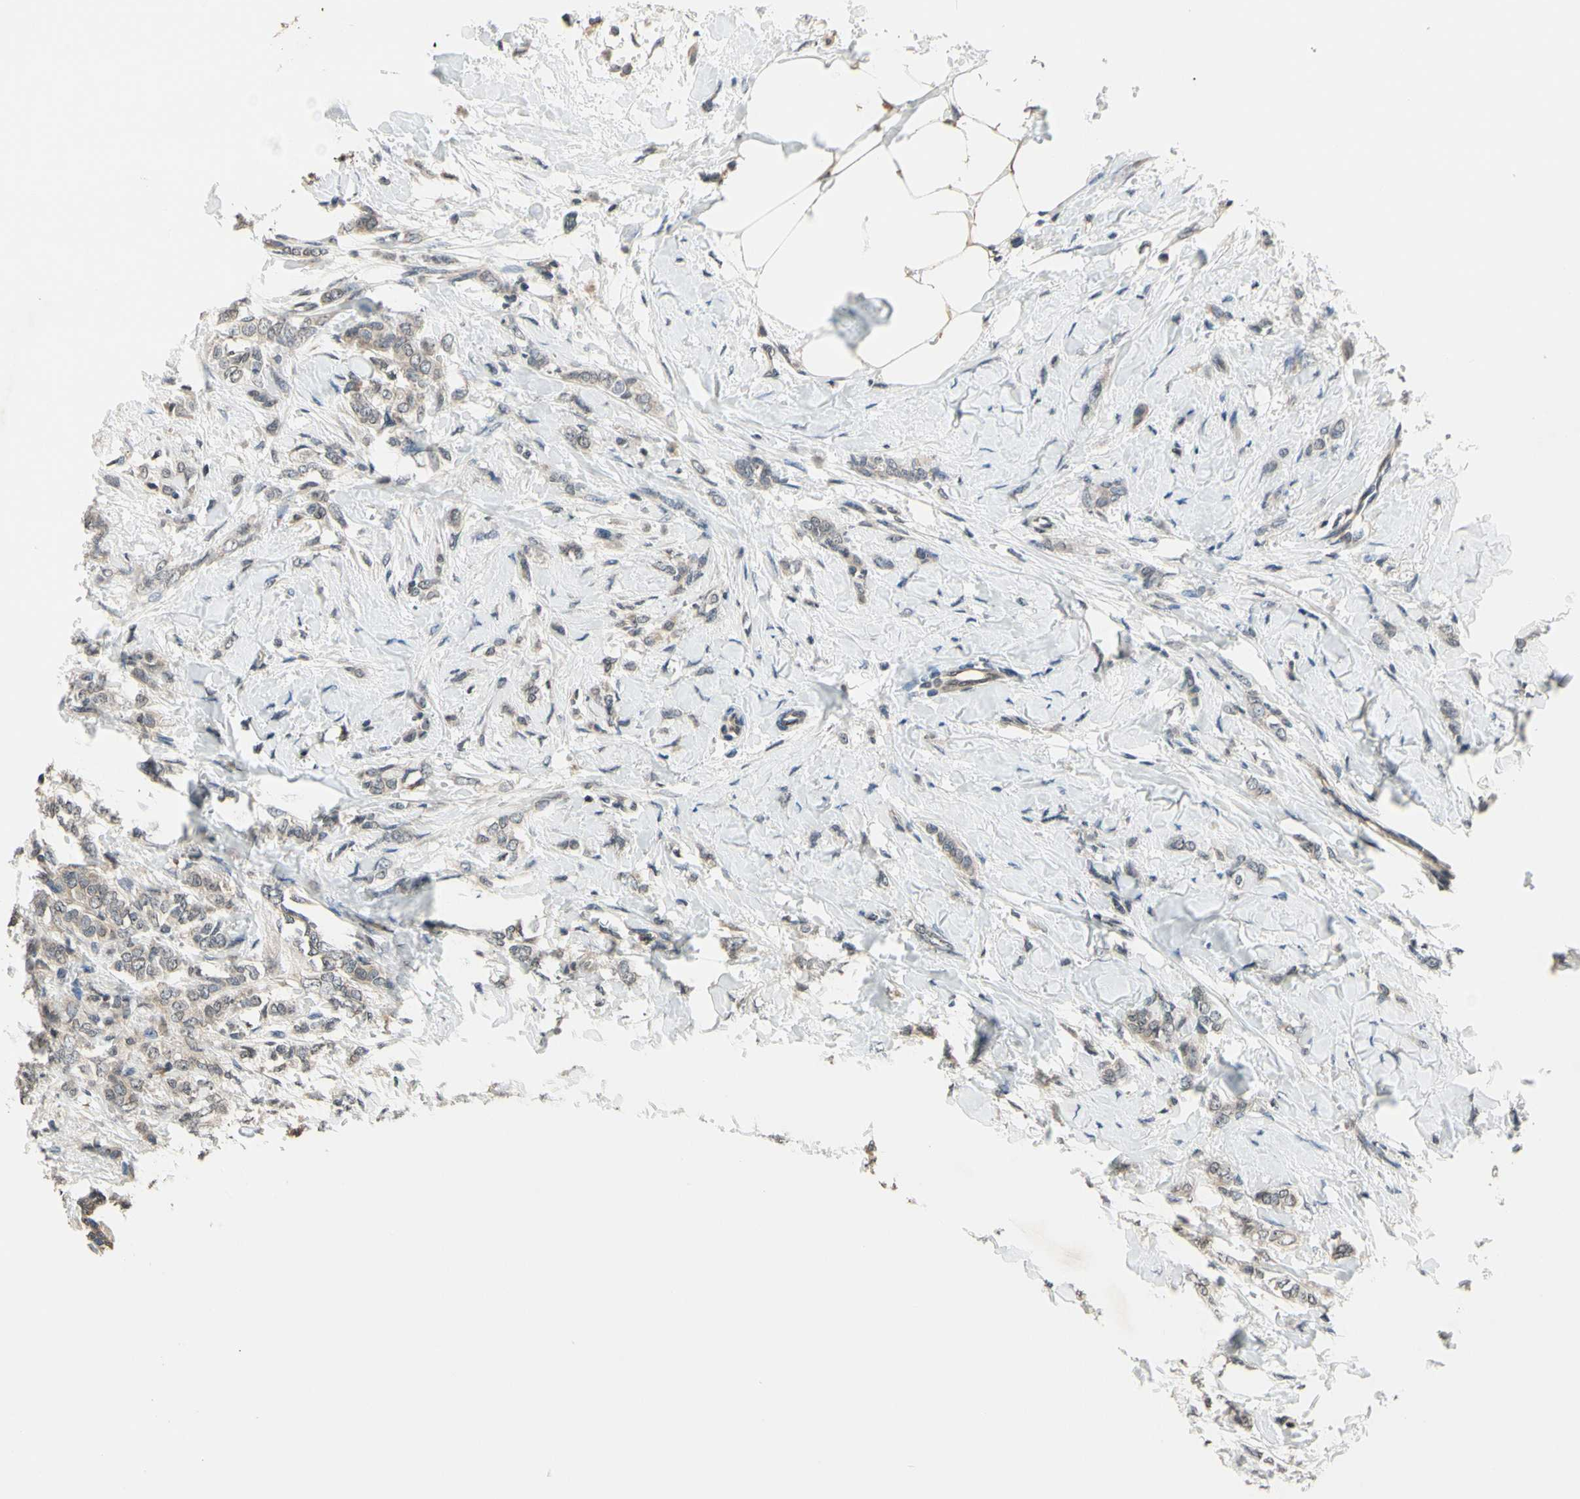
{"staining": {"intensity": "moderate", "quantity": "25%-75%", "location": "cytoplasmic/membranous"}, "tissue": "breast cancer", "cell_type": "Tumor cells", "image_type": "cancer", "snomed": [{"axis": "morphology", "description": "Lobular carcinoma, in situ"}, {"axis": "morphology", "description": "Lobular carcinoma"}, {"axis": "topography", "description": "Breast"}], "caption": "Tumor cells reveal moderate cytoplasmic/membranous staining in approximately 25%-75% of cells in breast cancer (lobular carcinoma in situ).", "gene": "GCLC", "patient": {"sex": "female", "age": 41}}